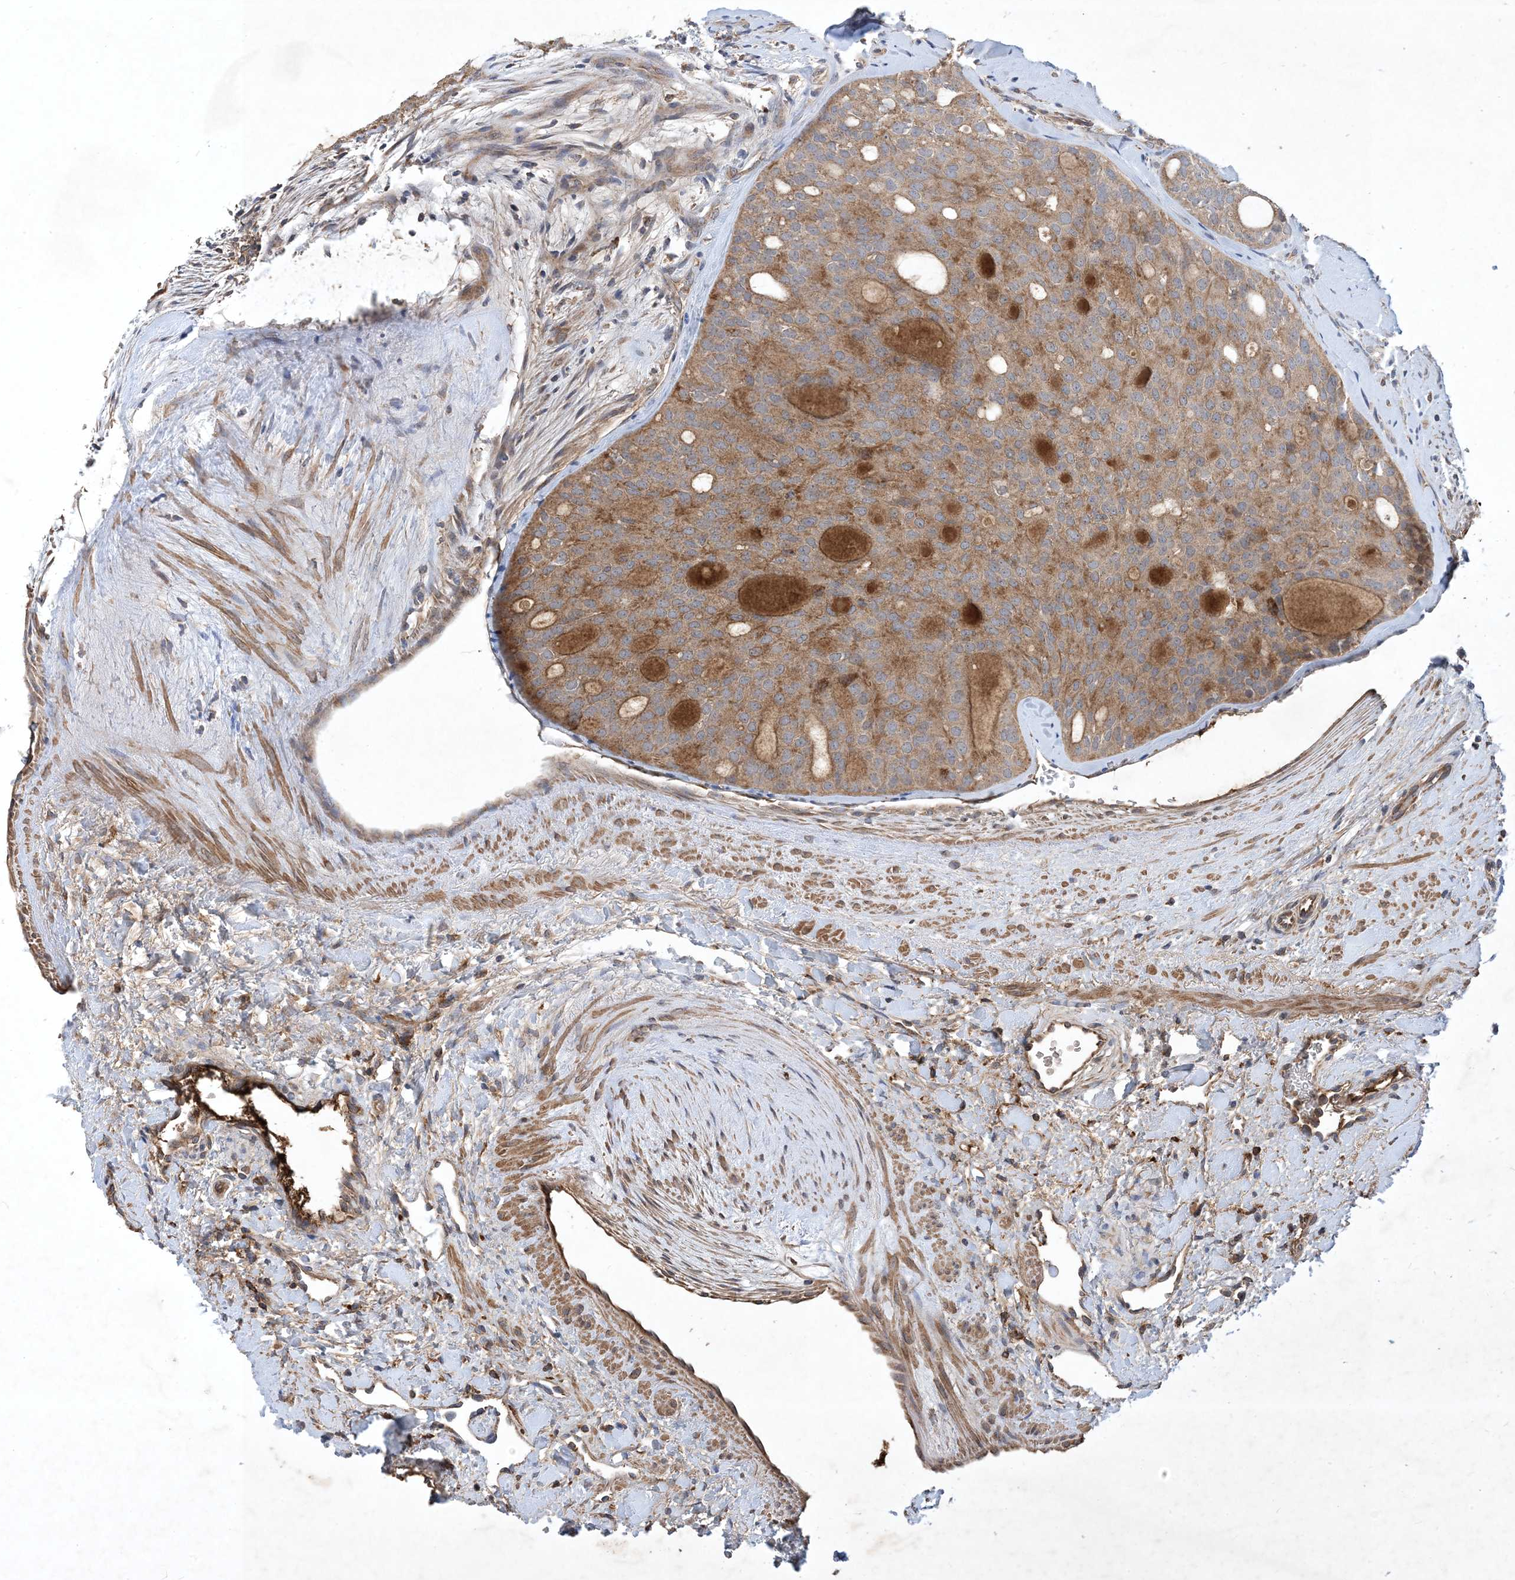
{"staining": {"intensity": "moderate", "quantity": ">75%", "location": "cytoplasmic/membranous"}, "tissue": "thyroid cancer", "cell_type": "Tumor cells", "image_type": "cancer", "snomed": [{"axis": "morphology", "description": "Follicular adenoma carcinoma, NOS"}, {"axis": "topography", "description": "Thyroid gland"}], "caption": "Immunohistochemical staining of thyroid follicular adenoma carcinoma displays moderate cytoplasmic/membranous protein expression in approximately >75% of tumor cells. (brown staining indicates protein expression, while blue staining denotes nuclei).", "gene": "STK19", "patient": {"sex": "male", "age": 75}}